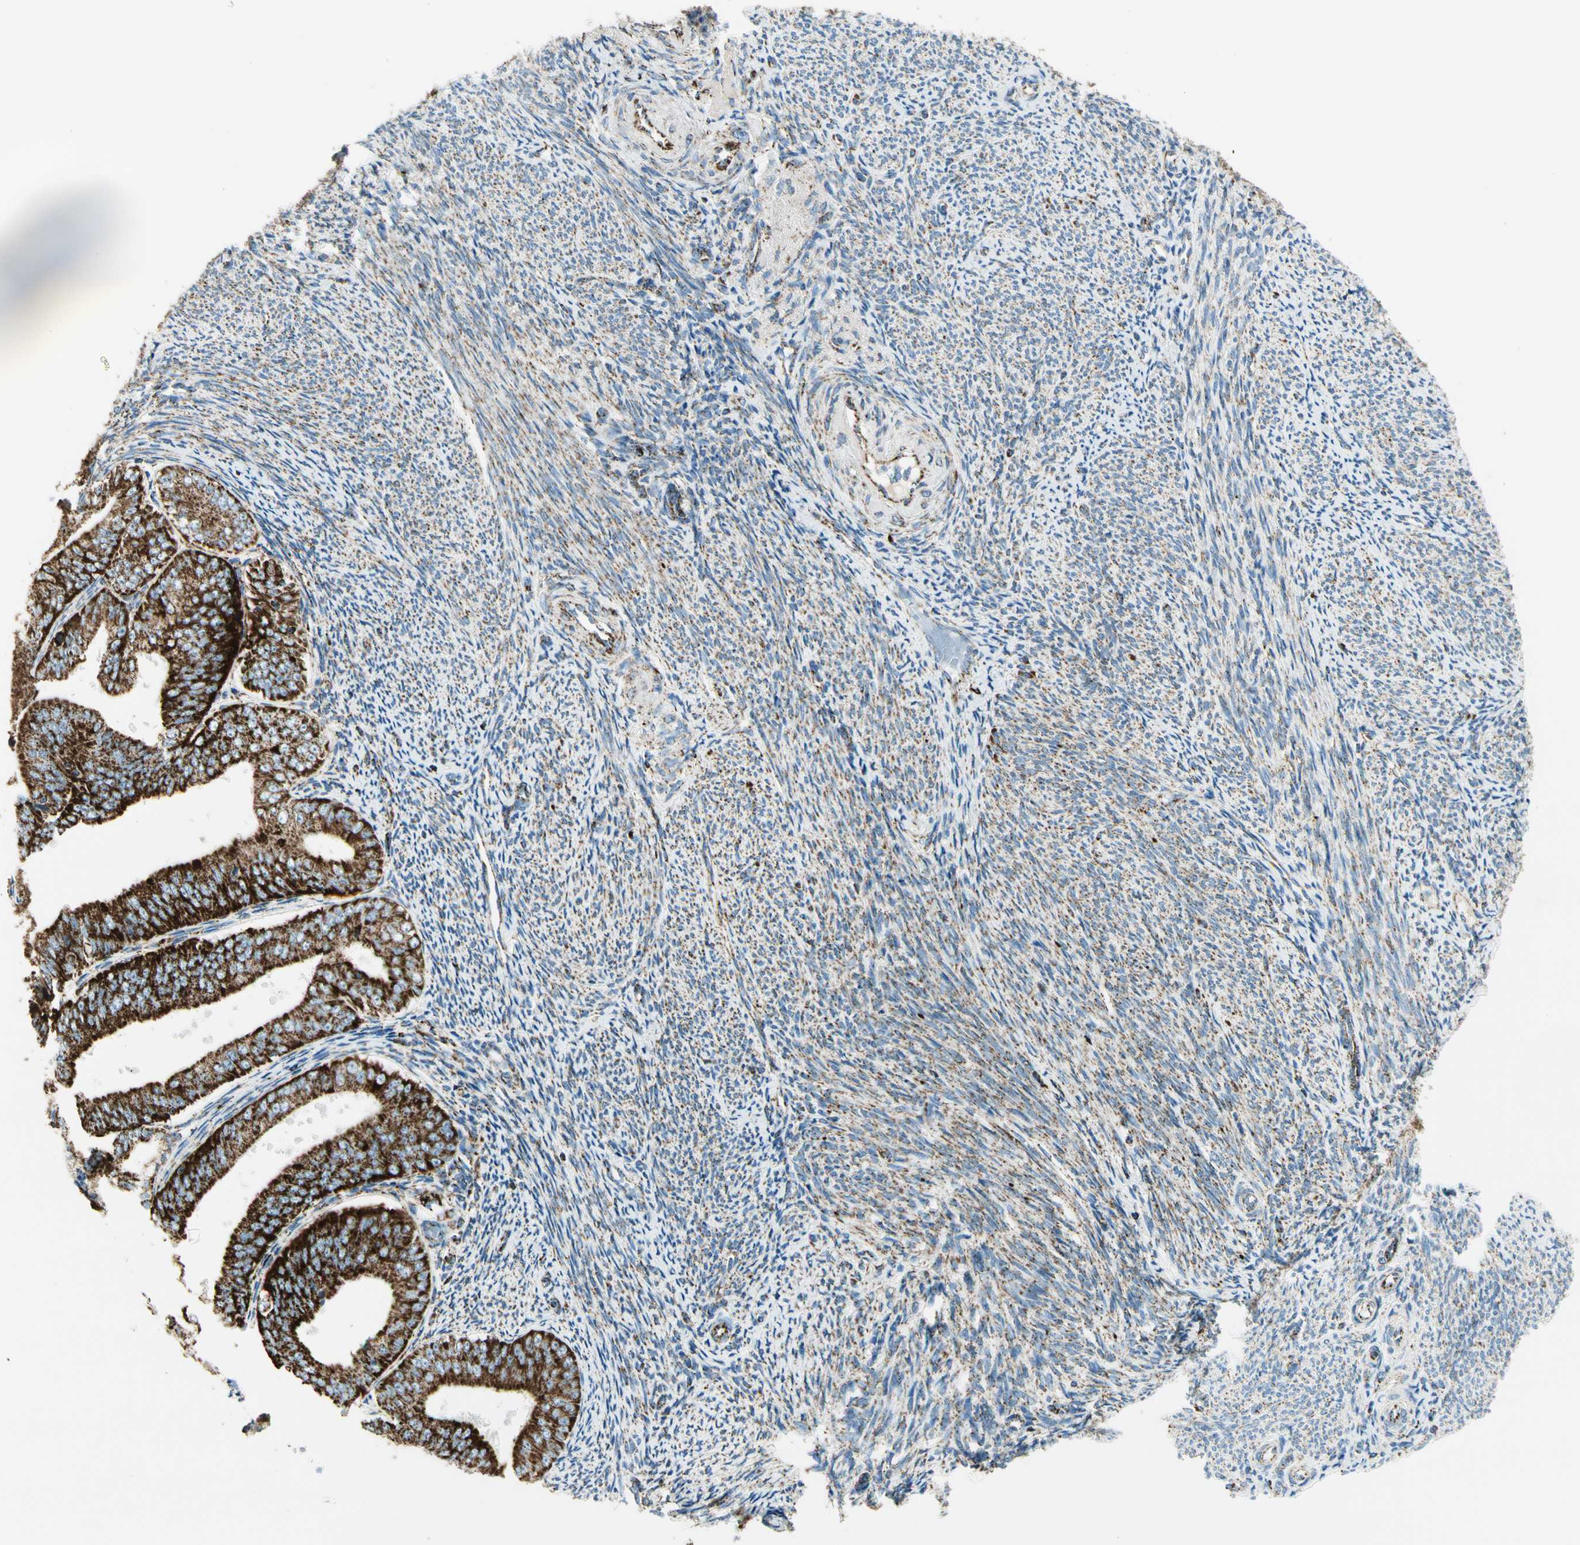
{"staining": {"intensity": "strong", "quantity": ">75%", "location": "cytoplasmic/membranous"}, "tissue": "endometrial cancer", "cell_type": "Tumor cells", "image_type": "cancer", "snomed": [{"axis": "morphology", "description": "Adenocarcinoma, NOS"}, {"axis": "topography", "description": "Endometrium"}], "caption": "Strong cytoplasmic/membranous protein staining is present in about >75% of tumor cells in endometrial cancer (adenocarcinoma).", "gene": "ME2", "patient": {"sex": "female", "age": 63}}